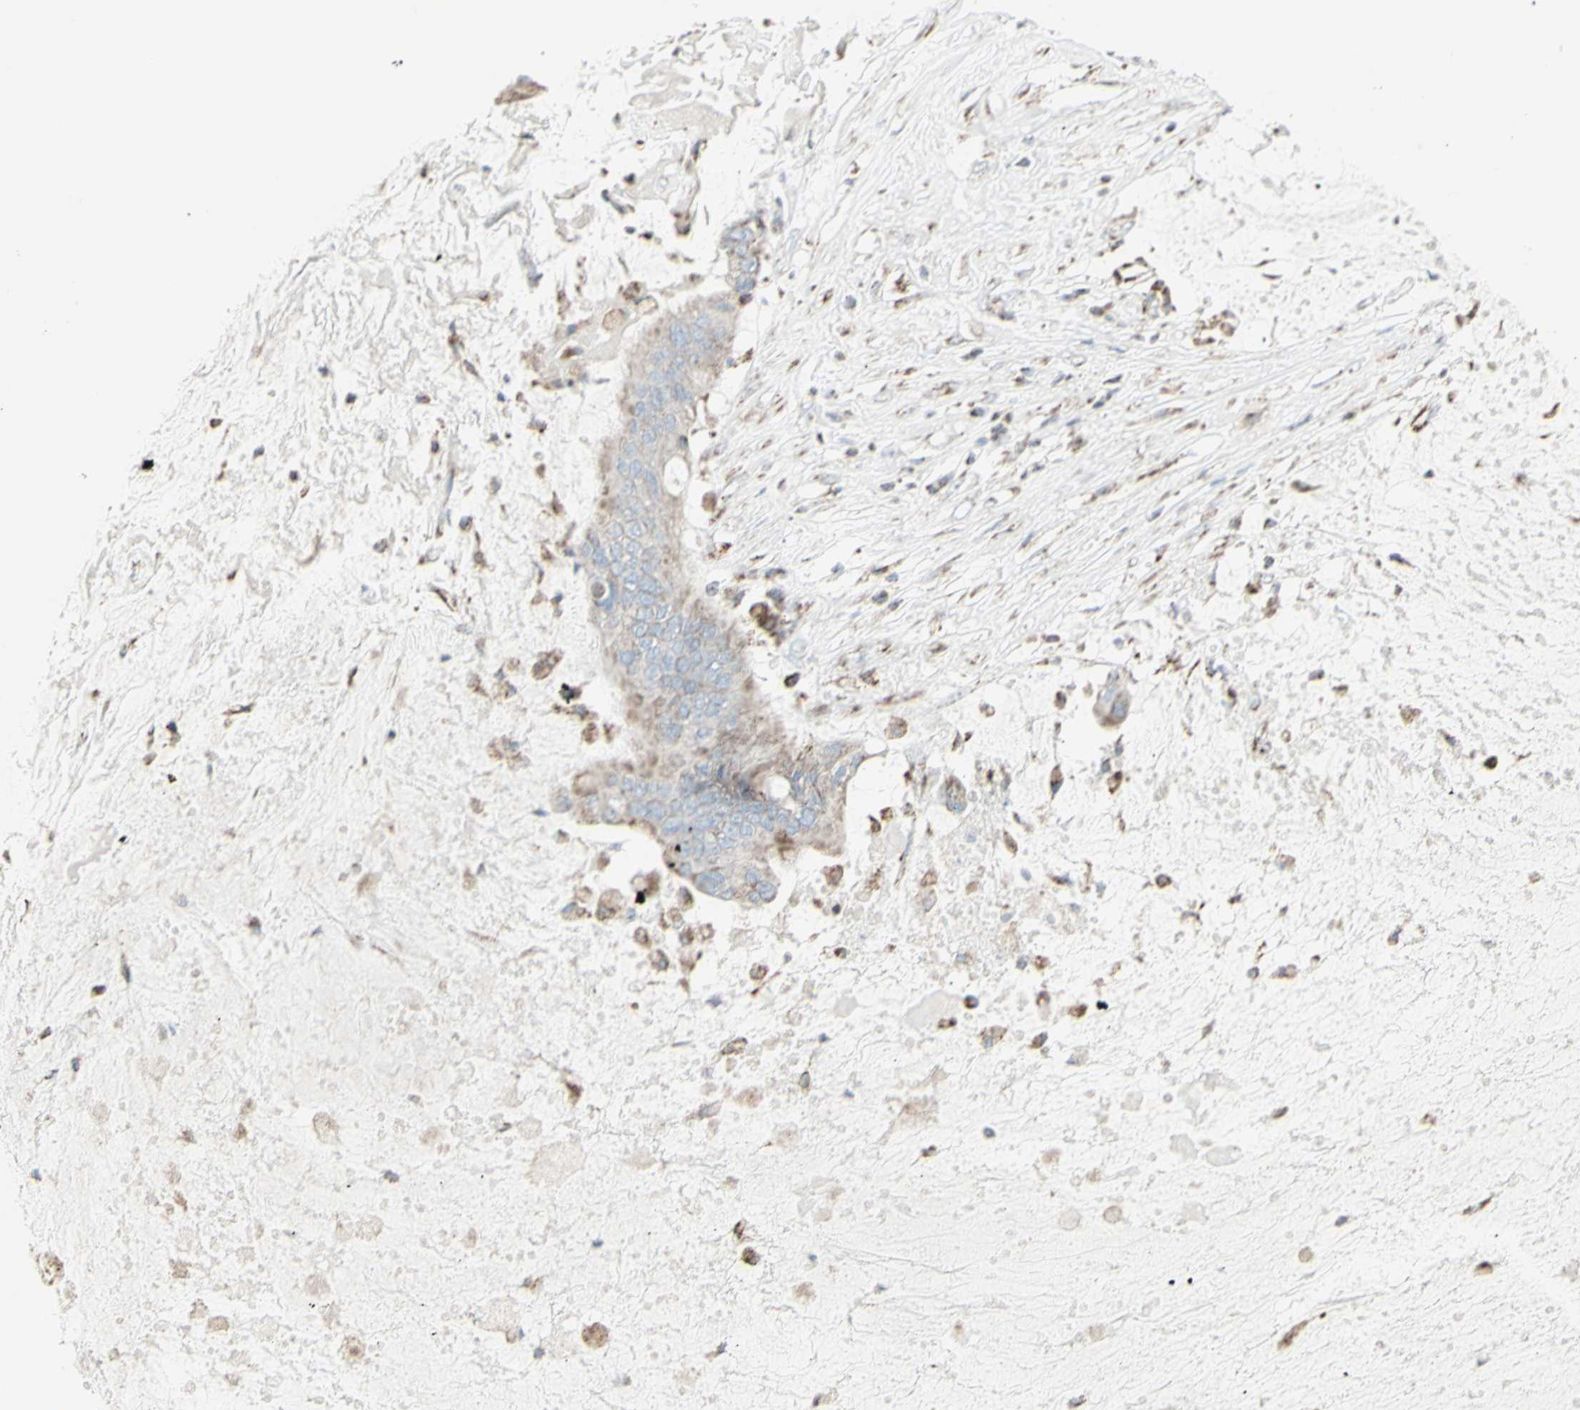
{"staining": {"intensity": "weak", "quantity": ">75%", "location": "cytoplasmic/membranous"}, "tissue": "ovarian cancer", "cell_type": "Tumor cells", "image_type": "cancer", "snomed": [{"axis": "morphology", "description": "Cystadenocarcinoma, mucinous, NOS"}, {"axis": "topography", "description": "Ovary"}], "caption": "Approximately >75% of tumor cells in human mucinous cystadenocarcinoma (ovarian) reveal weak cytoplasmic/membranous protein expression as visualized by brown immunohistochemical staining.", "gene": "PLGRKT", "patient": {"sex": "female", "age": 80}}